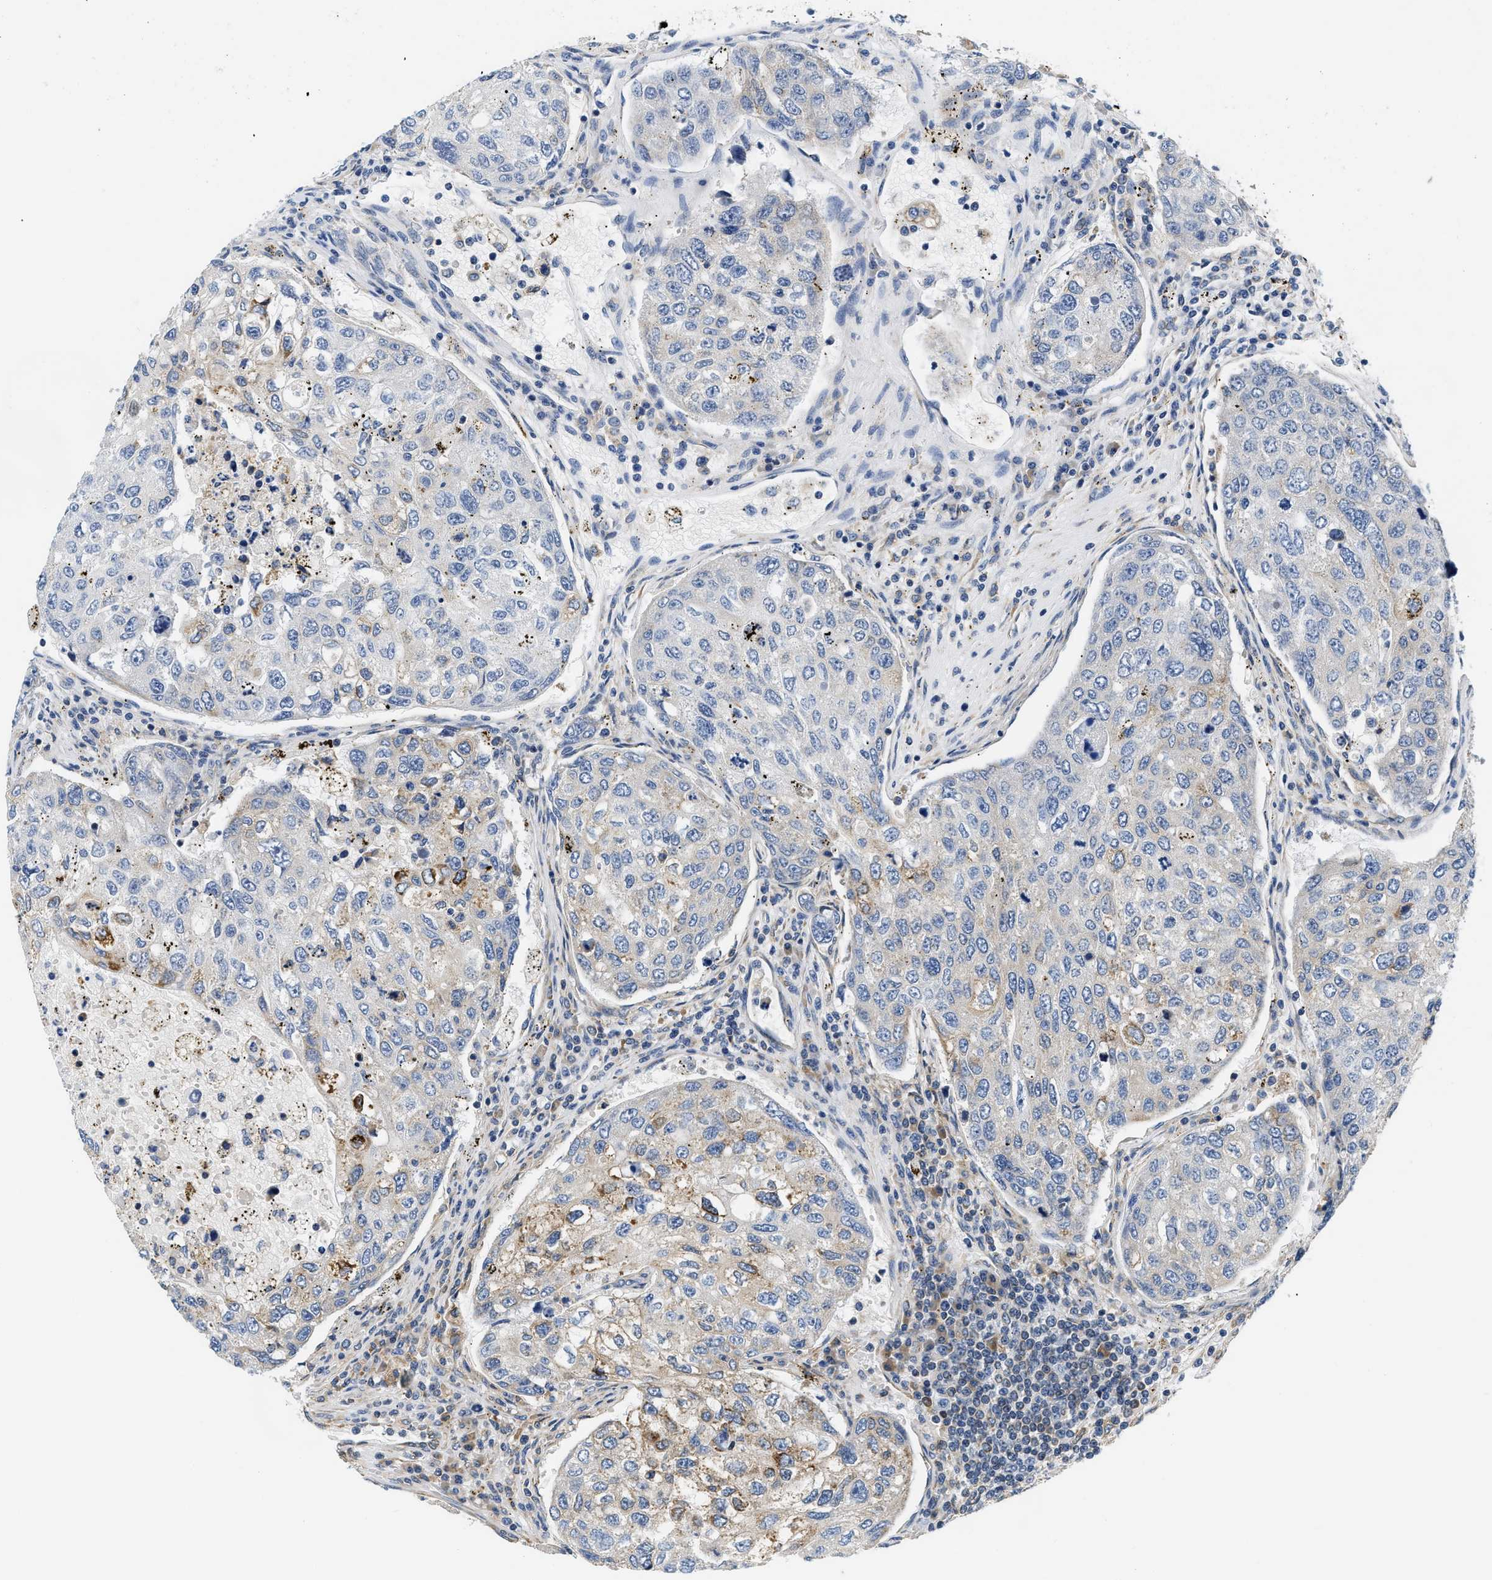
{"staining": {"intensity": "moderate", "quantity": "<25%", "location": "cytoplasmic/membranous"}, "tissue": "urothelial cancer", "cell_type": "Tumor cells", "image_type": "cancer", "snomed": [{"axis": "morphology", "description": "Urothelial carcinoma, High grade"}, {"axis": "topography", "description": "Lymph node"}, {"axis": "topography", "description": "Urinary bladder"}], "caption": "A high-resolution photomicrograph shows immunohistochemistry staining of high-grade urothelial carcinoma, which shows moderate cytoplasmic/membranous expression in about <25% of tumor cells. The protein is shown in brown color, while the nuclei are stained blue.", "gene": "HDHD3", "patient": {"sex": "male", "age": 51}}